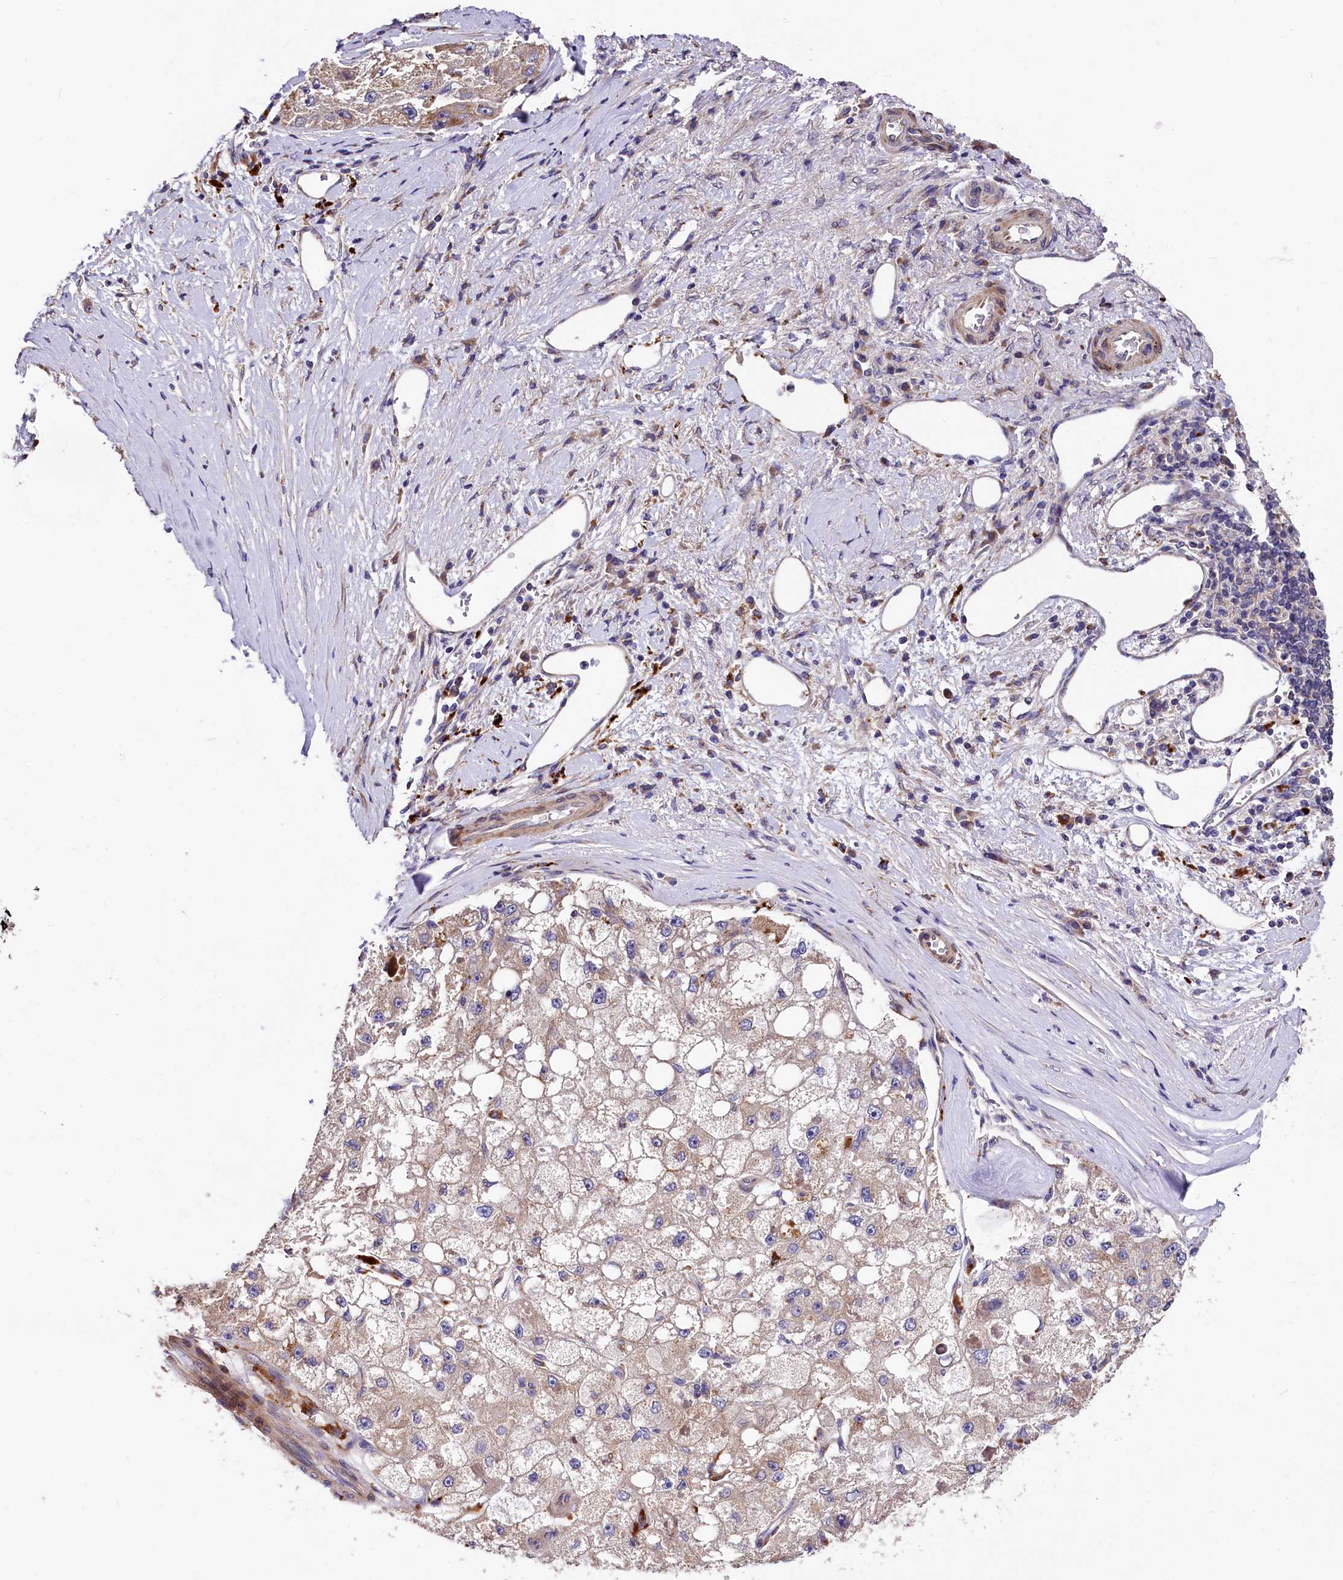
{"staining": {"intensity": "moderate", "quantity": ">75%", "location": "cytoplasmic/membranous"}, "tissue": "liver cancer", "cell_type": "Tumor cells", "image_type": "cancer", "snomed": [{"axis": "morphology", "description": "Carcinoma, Hepatocellular, NOS"}, {"axis": "topography", "description": "Liver"}], "caption": "Human liver cancer stained with a protein marker exhibits moderate staining in tumor cells.", "gene": "SPRYD3", "patient": {"sex": "male", "age": 80}}